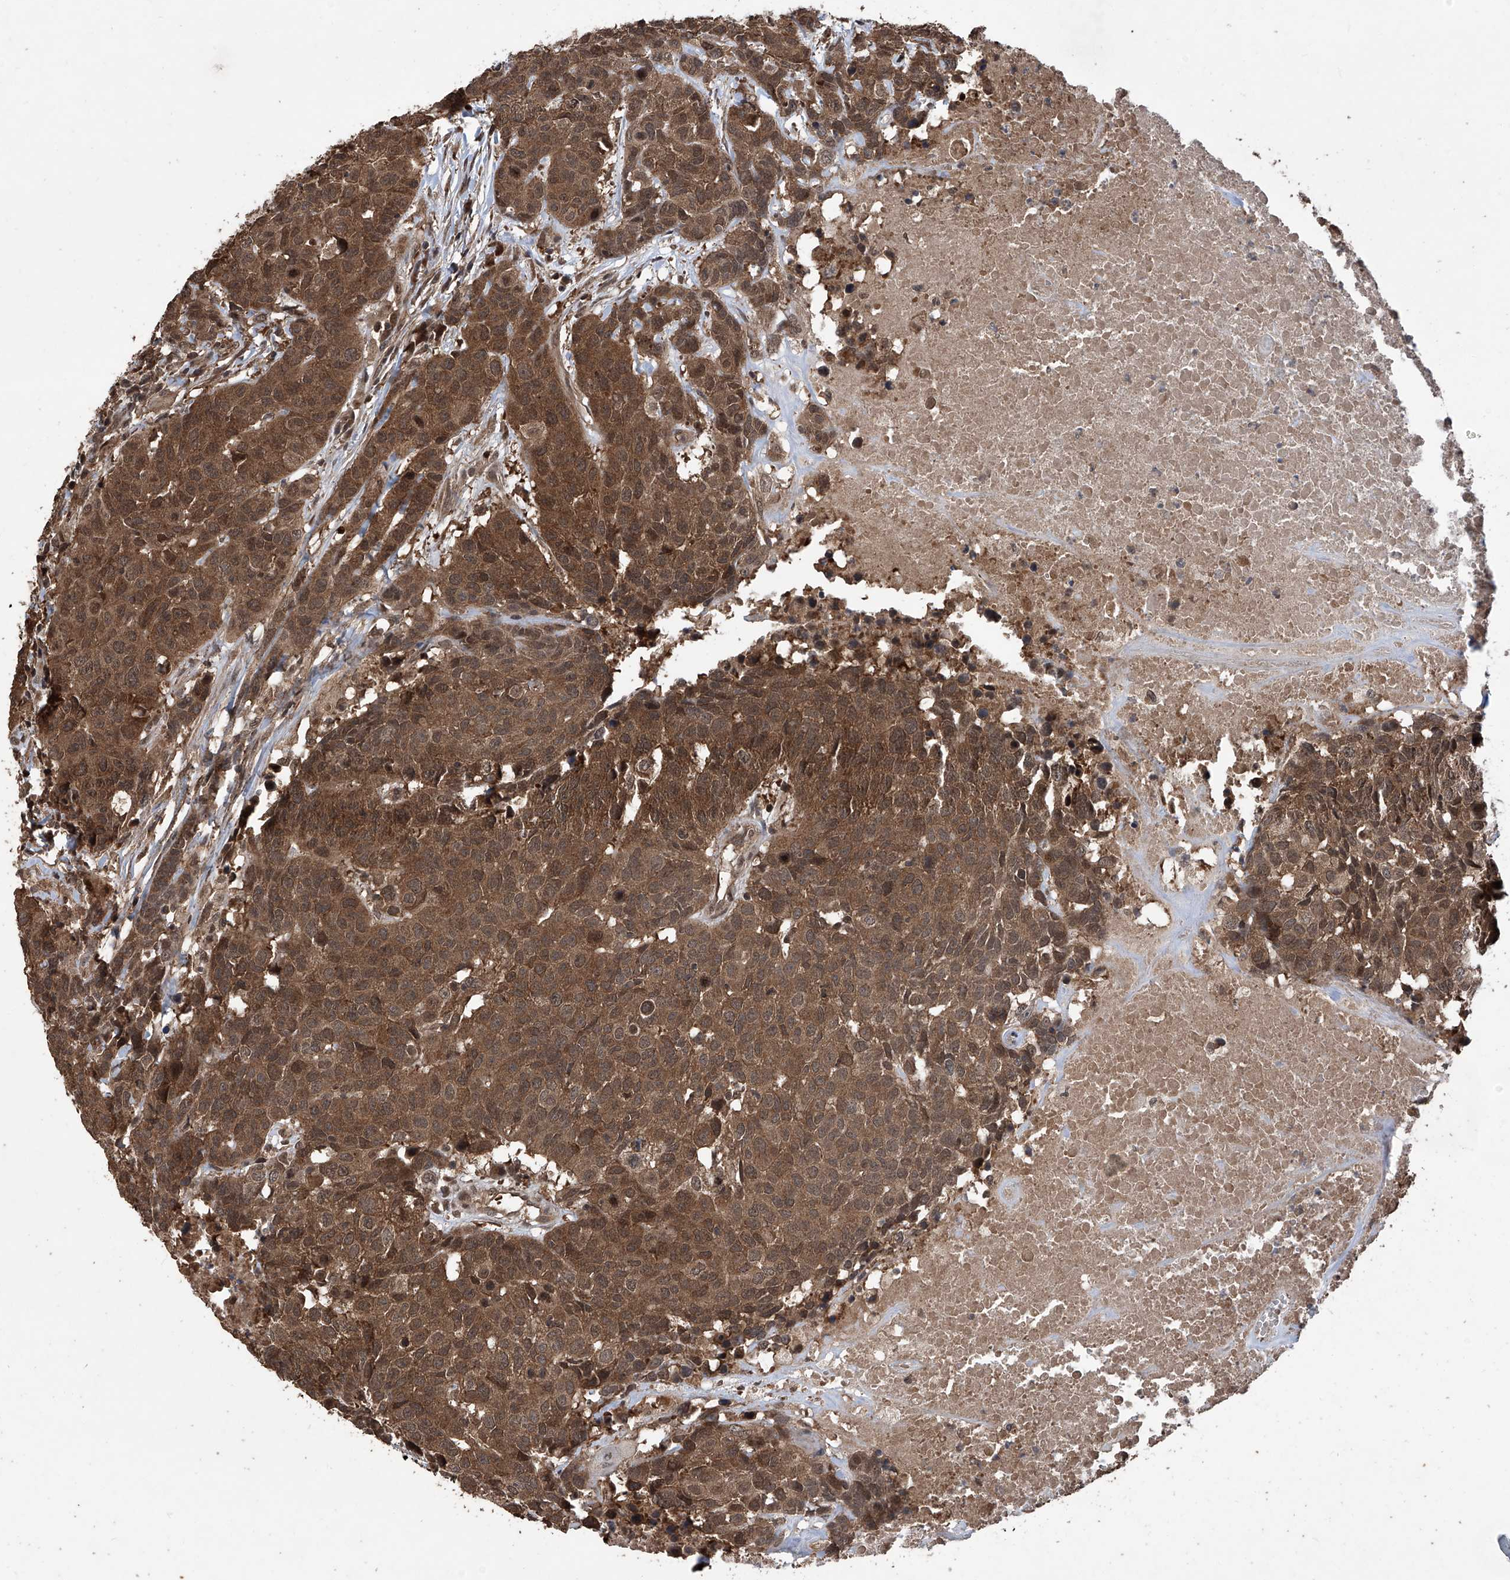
{"staining": {"intensity": "moderate", "quantity": ">75%", "location": "cytoplasmic/membranous,nuclear"}, "tissue": "head and neck cancer", "cell_type": "Tumor cells", "image_type": "cancer", "snomed": [{"axis": "morphology", "description": "Squamous cell carcinoma, NOS"}, {"axis": "topography", "description": "Head-Neck"}], "caption": "Immunohistochemistry micrograph of neoplastic tissue: human squamous cell carcinoma (head and neck) stained using immunohistochemistry (IHC) shows medium levels of moderate protein expression localized specifically in the cytoplasmic/membranous and nuclear of tumor cells, appearing as a cytoplasmic/membranous and nuclear brown color.", "gene": "LYSMD4", "patient": {"sex": "male", "age": 66}}